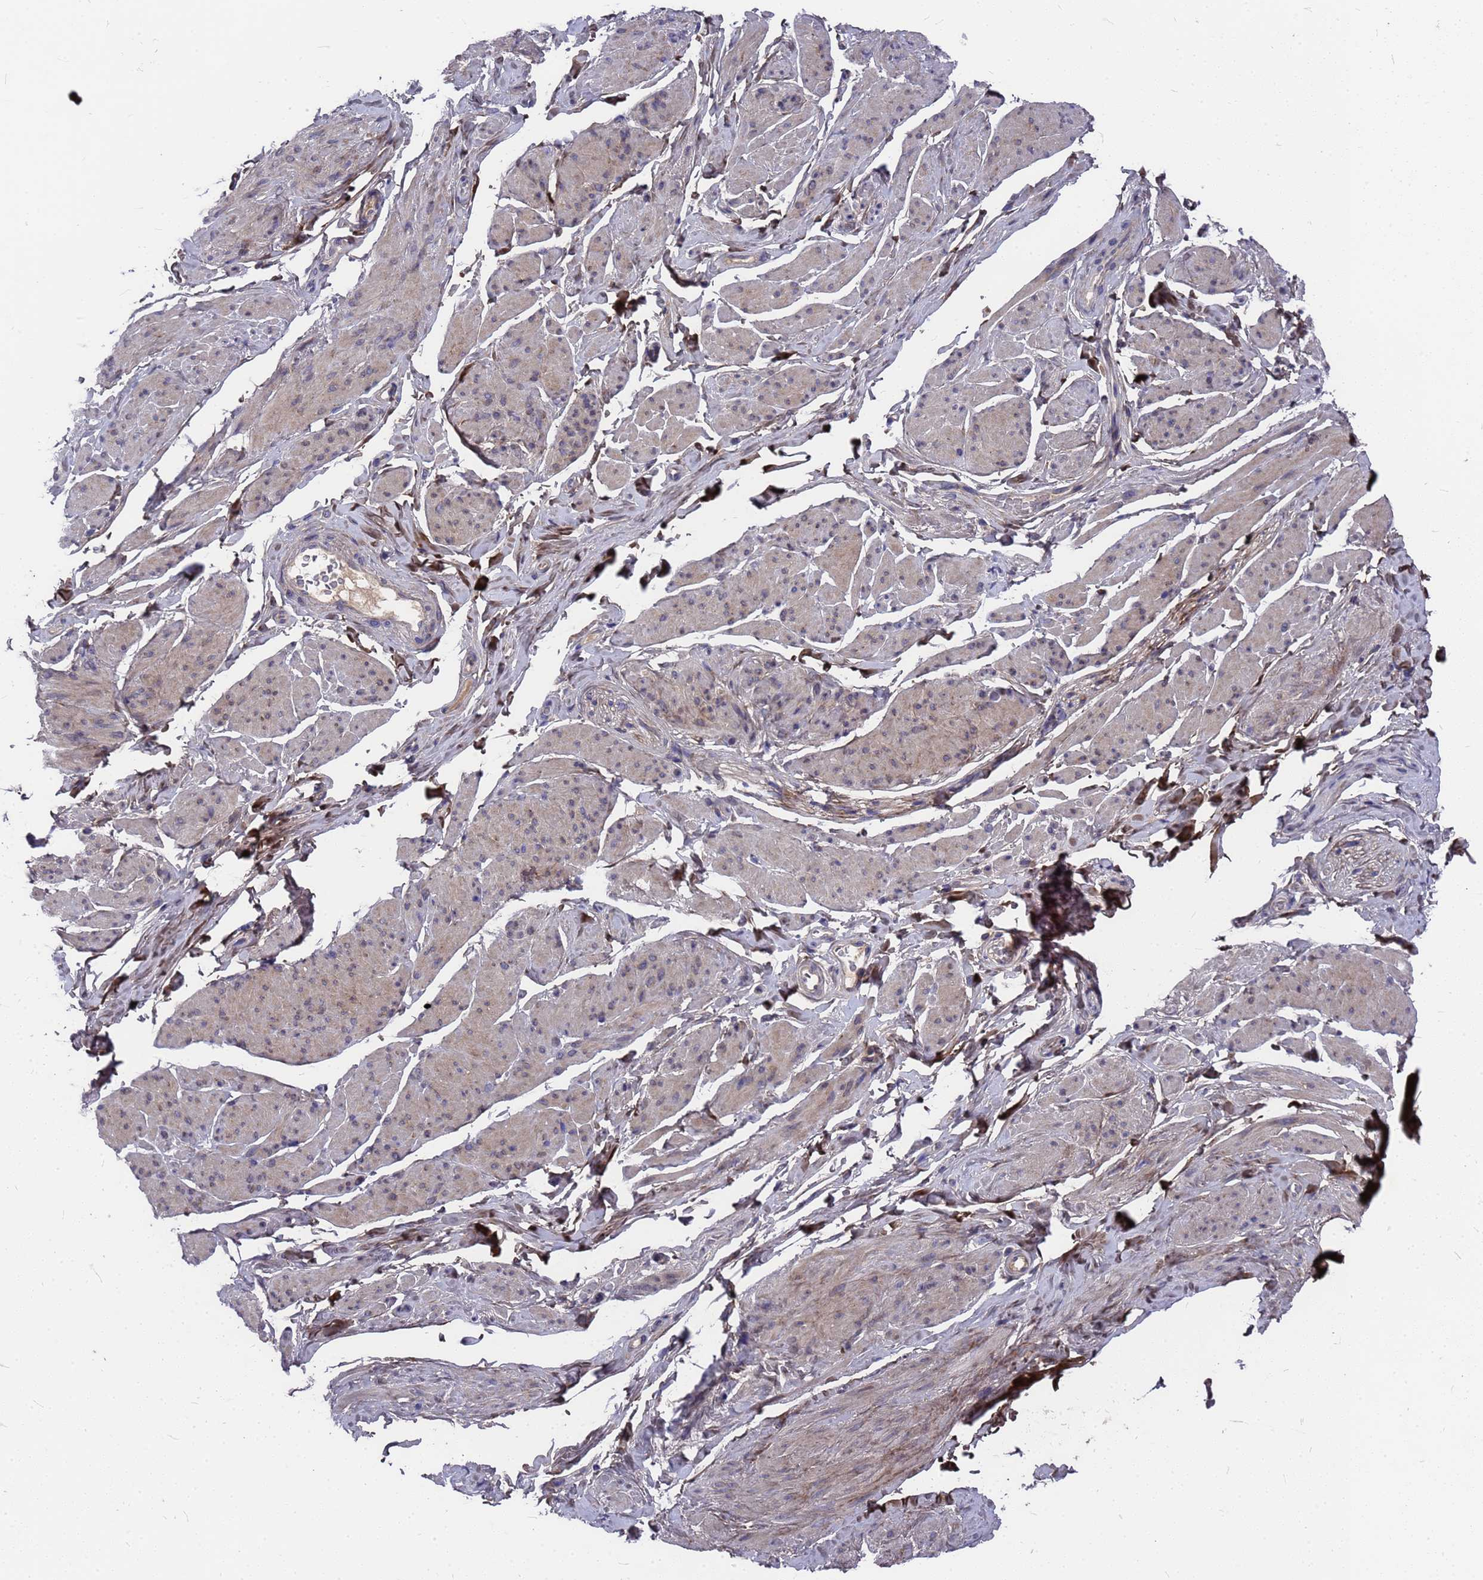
{"staining": {"intensity": "moderate", "quantity": "<25%", "location": "cytoplasmic/membranous"}, "tissue": "smooth muscle", "cell_type": "Smooth muscle cells", "image_type": "normal", "snomed": [{"axis": "morphology", "description": "Normal tissue, NOS"}, {"axis": "topography", "description": "Smooth muscle"}, {"axis": "topography", "description": "Peripheral nerve tissue"}], "caption": "A photomicrograph of smooth muscle stained for a protein reveals moderate cytoplasmic/membranous brown staining in smooth muscle cells.", "gene": "ZNF717", "patient": {"sex": "male", "age": 69}}